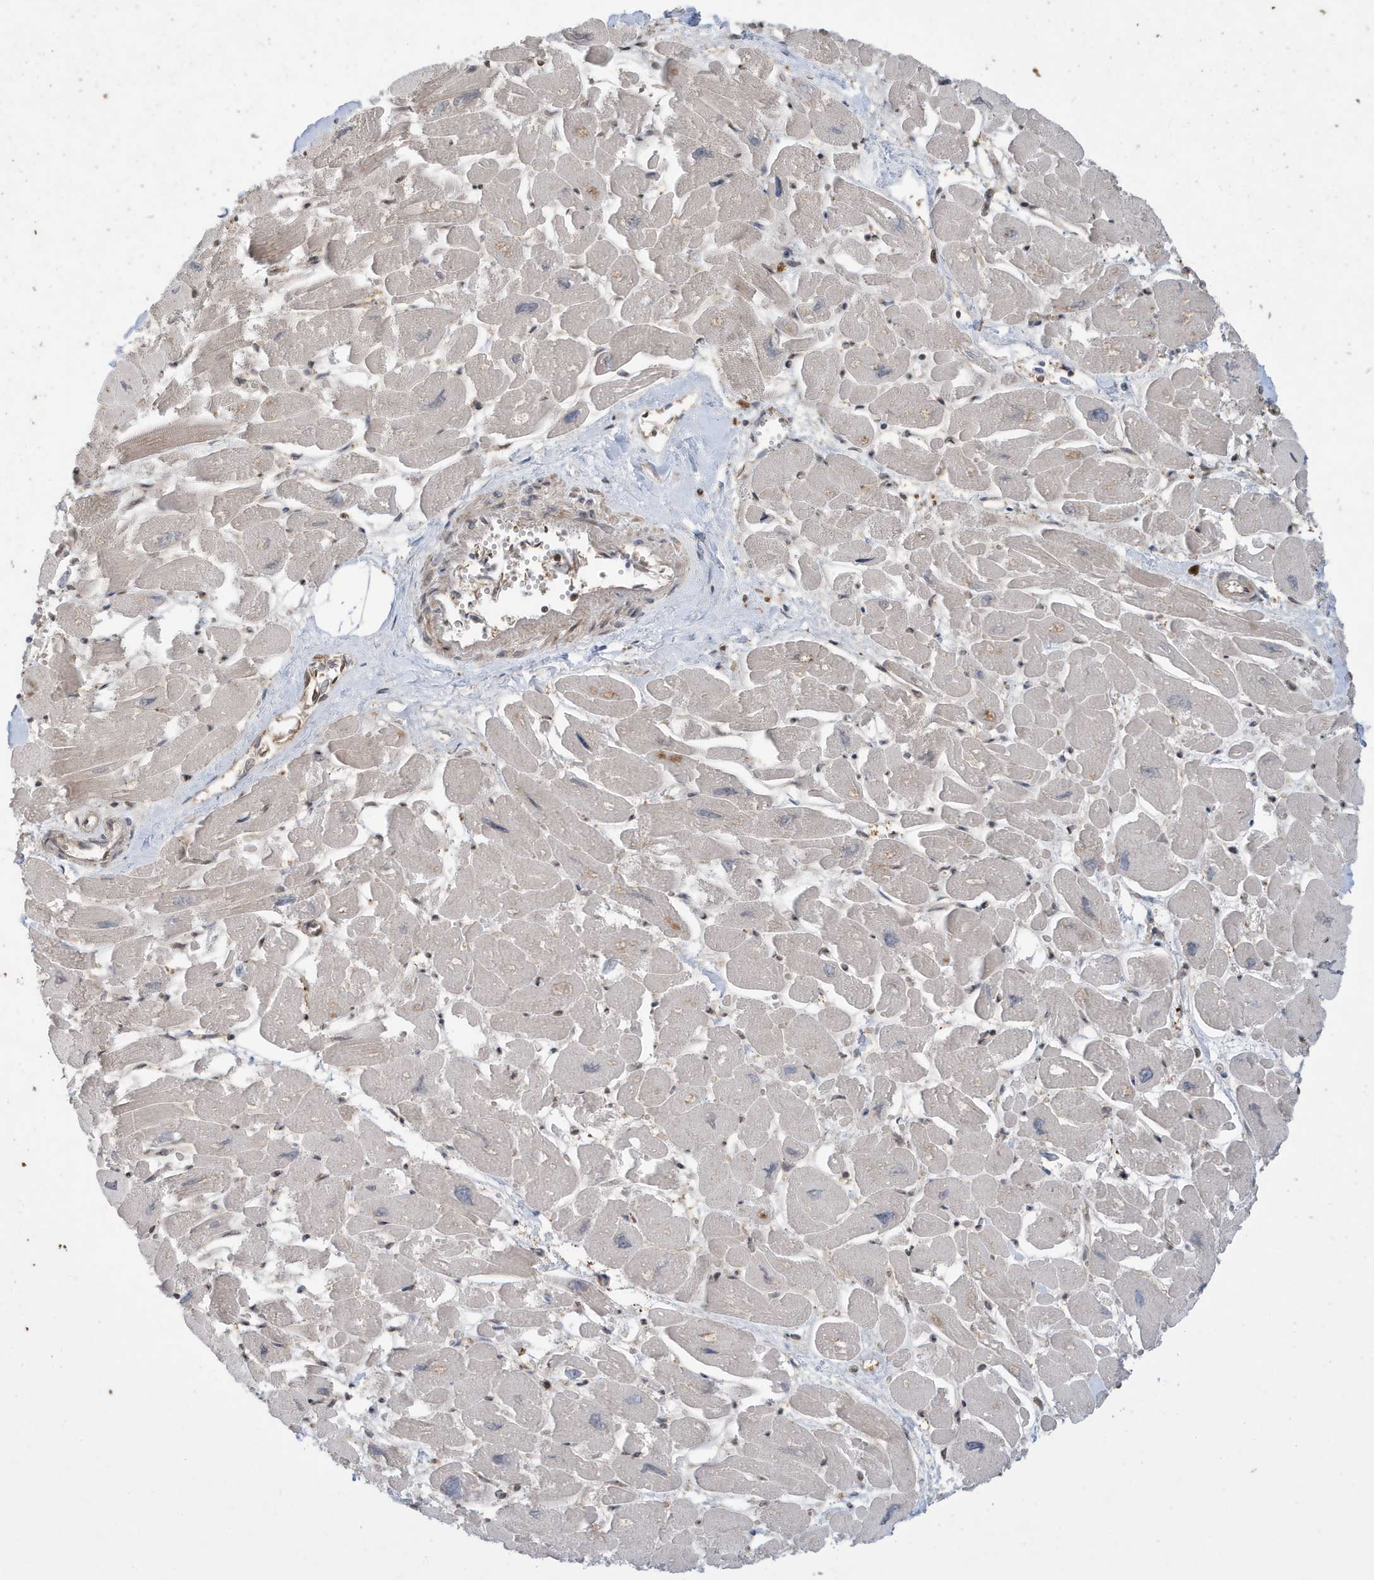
{"staining": {"intensity": "strong", "quantity": "25%-75%", "location": "cytoplasmic/membranous"}, "tissue": "heart muscle", "cell_type": "Cardiomyocytes", "image_type": "normal", "snomed": [{"axis": "morphology", "description": "Normal tissue, NOS"}, {"axis": "topography", "description": "Heart"}], "caption": "Heart muscle stained with DAB IHC shows high levels of strong cytoplasmic/membranous expression in approximately 25%-75% of cardiomyocytes. The staining was performed using DAB (3,3'-diaminobenzidine), with brown indicating positive protein expression. Nuclei are stained blue with hematoxylin.", "gene": "UBQLN1", "patient": {"sex": "male", "age": 54}}